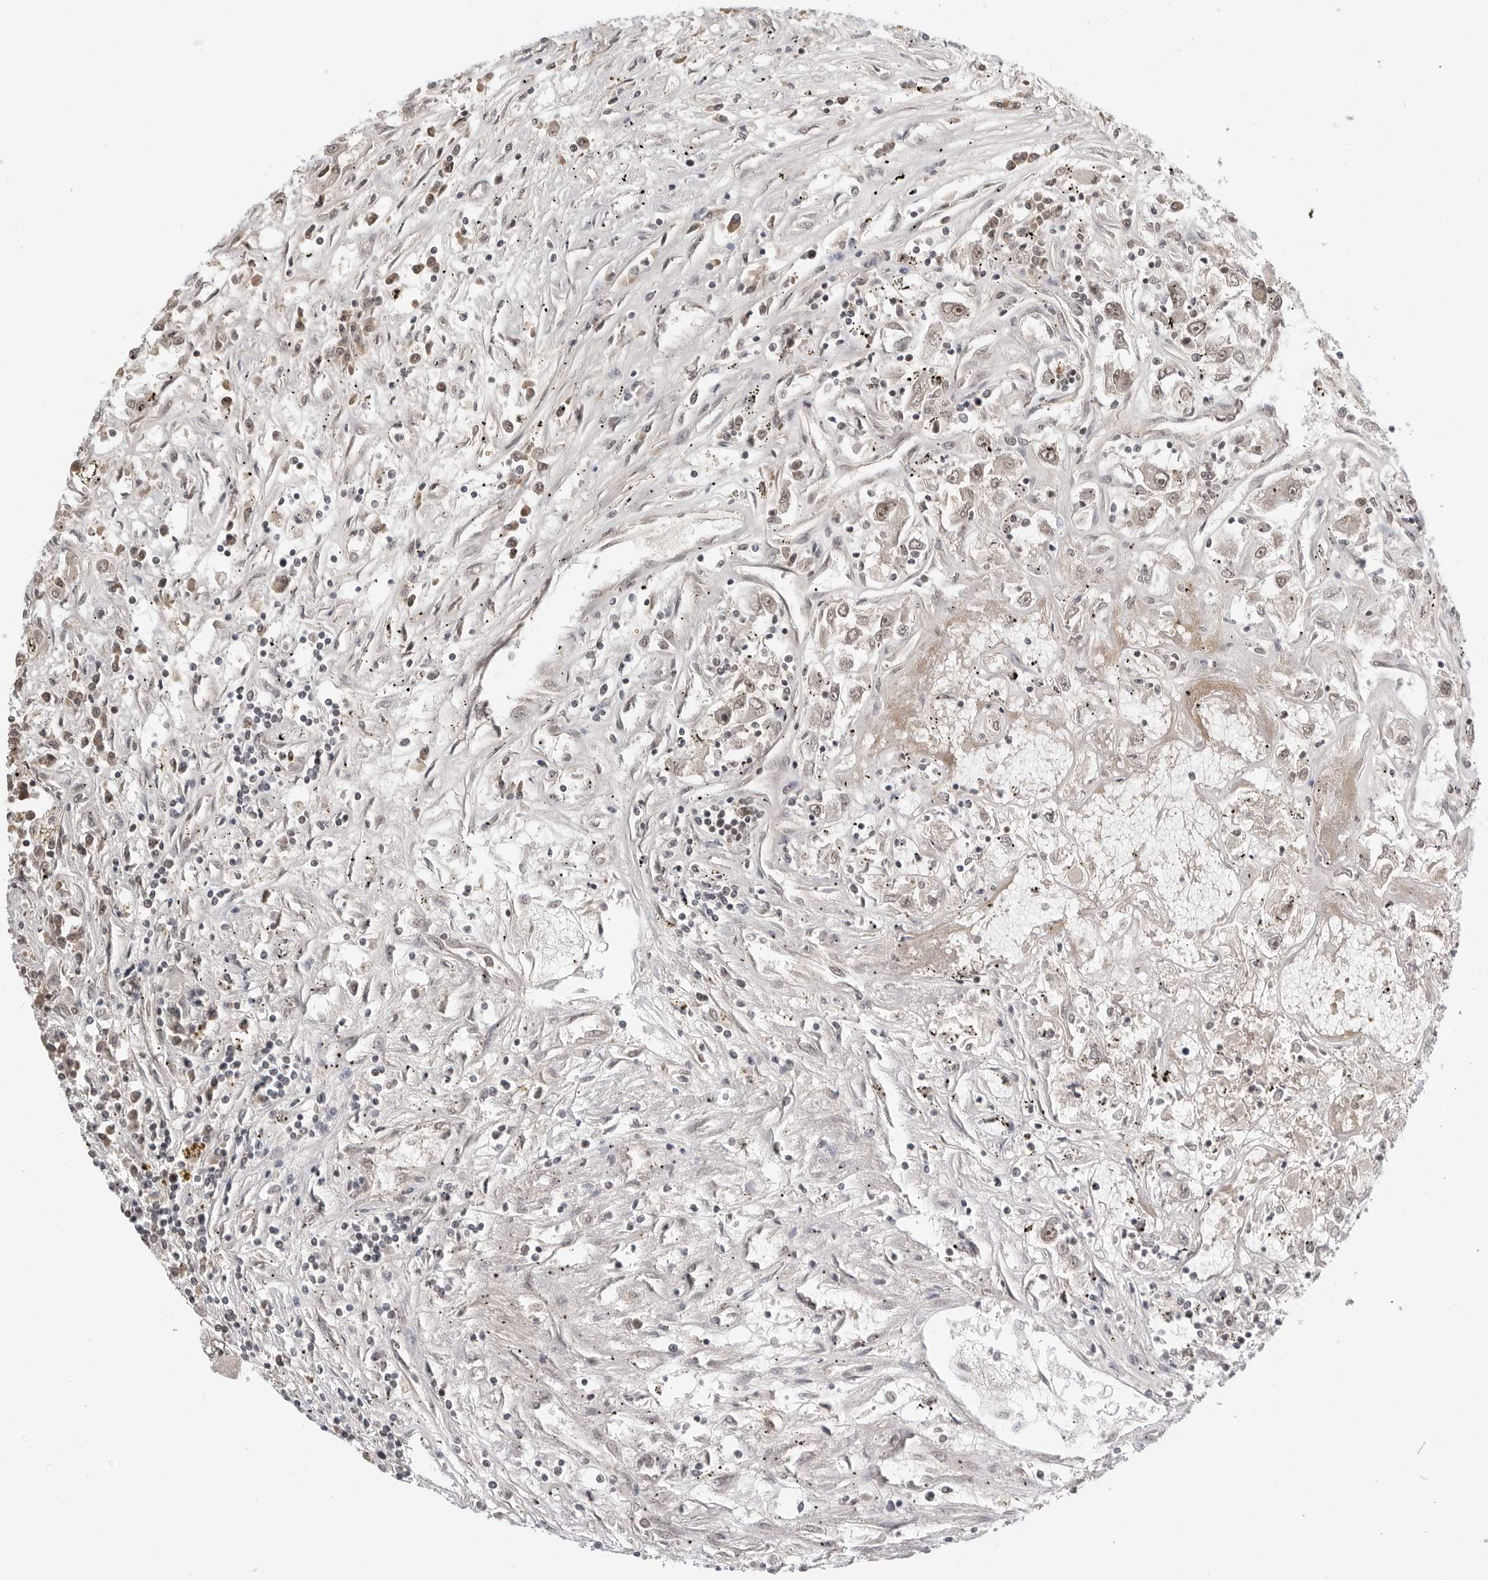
{"staining": {"intensity": "weak", "quantity": ">75%", "location": "nuclear"}, "tissue": "renal cancer", "cell_type": "Tumor cells", "image_type": "cancer", "snomed": [{"axis": "morphology", "description": "Adenocarcinoma, NOS"}, {"axis": "topography", "description": "Kidney"}], "caption": "This image reveals immunohistochemistry (IHC) staining of human renal cancer (adenocarcinoma), with low weak nuclear expression in about >75% of tumor cells.", "gene": "C8orf33", "patient": {"sex": "female", "age": 52}}